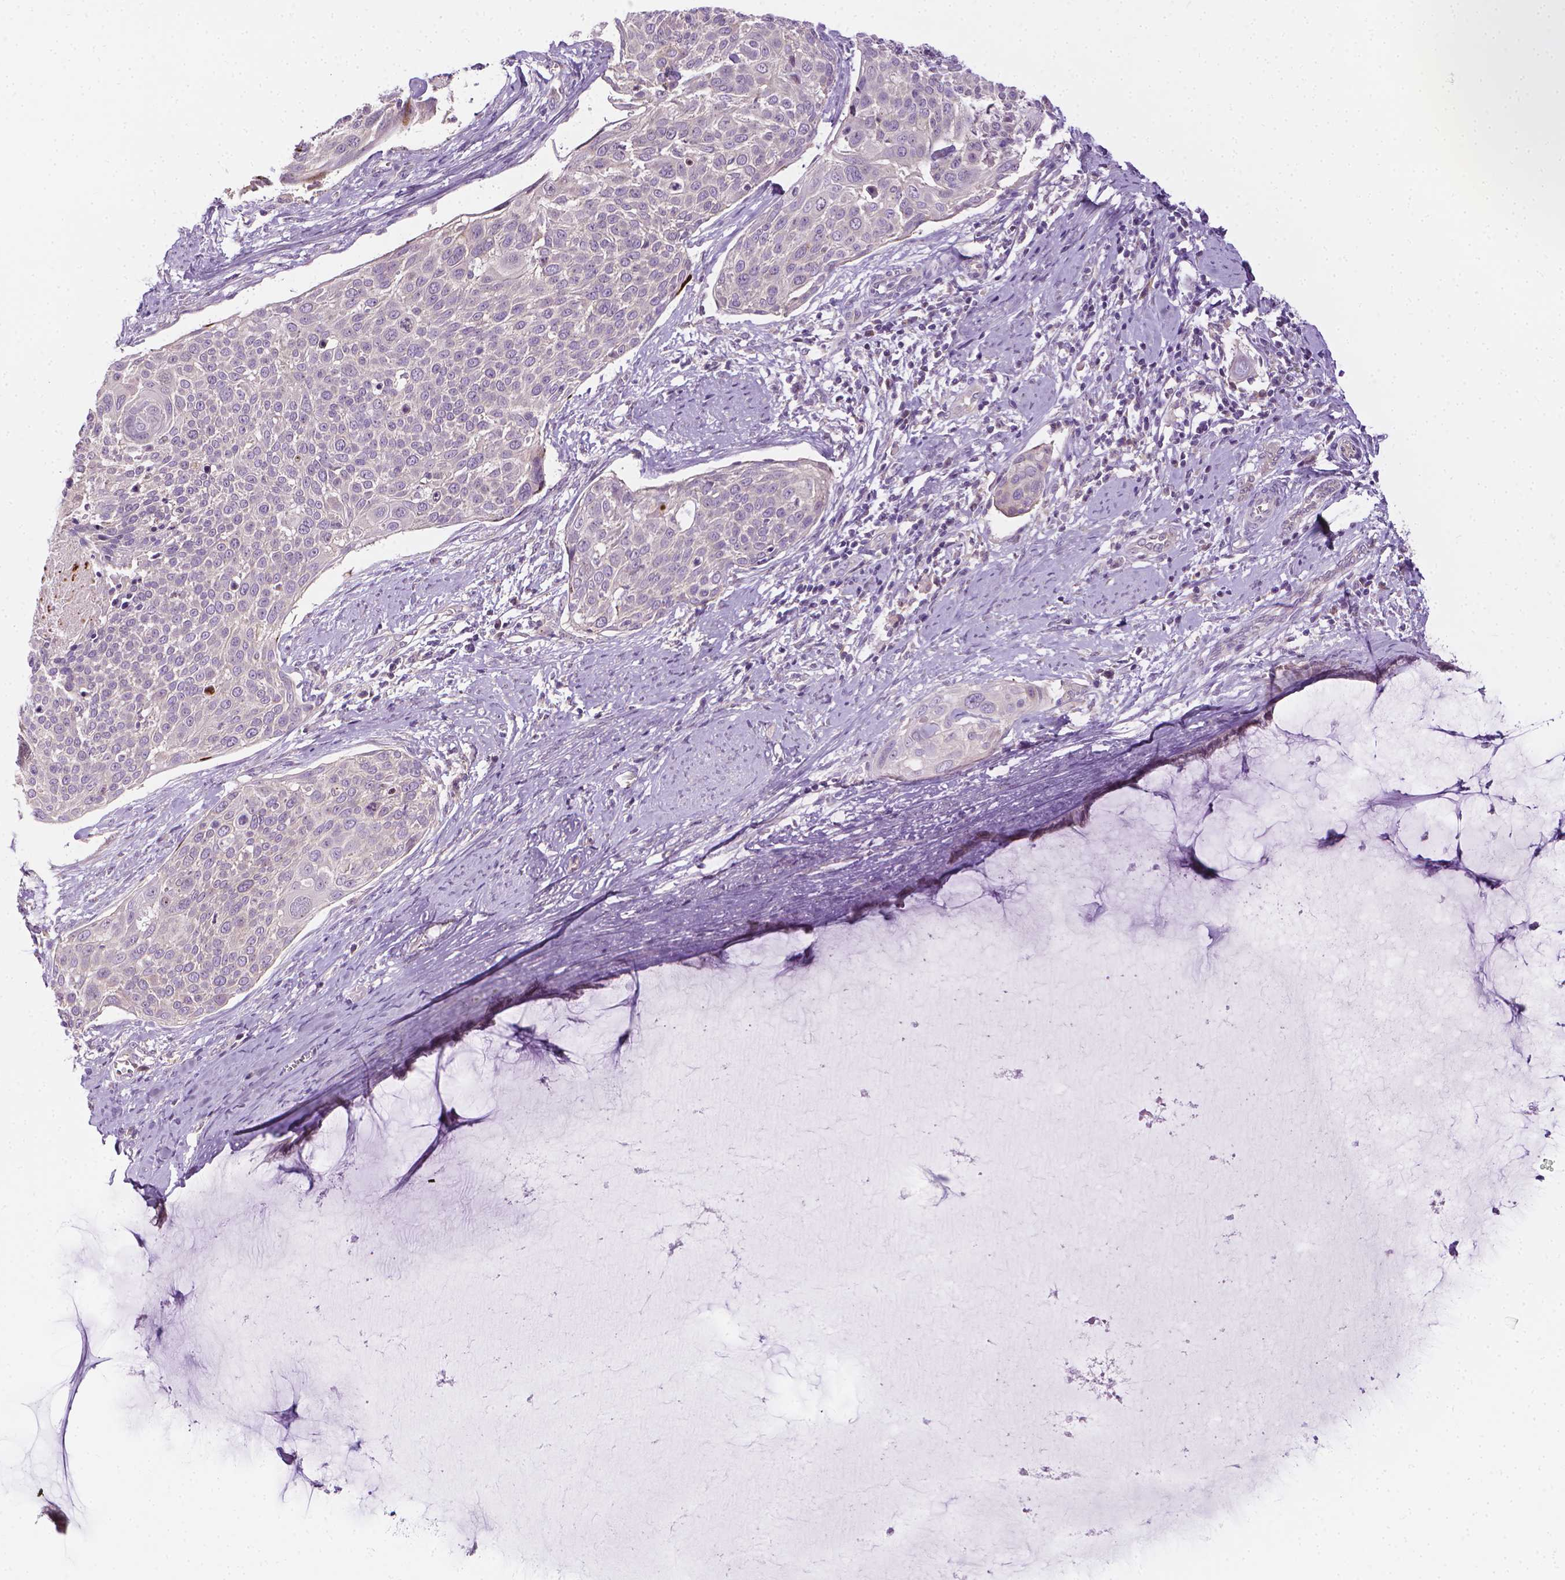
{"staining": {"intensity": "negative", "quantity": "none", "location": "none"}, "tissue": "cervical cancer", "cell_type": "Tumor cells", "image_type": "cancer", "snomed": [{"axis": "morphology", "description": "Squamous cell carcinoma, NOS"}, {"axis": "topography", "description": "Cervix"}], "caption": "The micrograph demonstrates no staining of tumor cells in cervical cancer (squamous cell carcinoma).", "gene": "MCOLN3", "patient": {"sex": "female", "age": 39}}